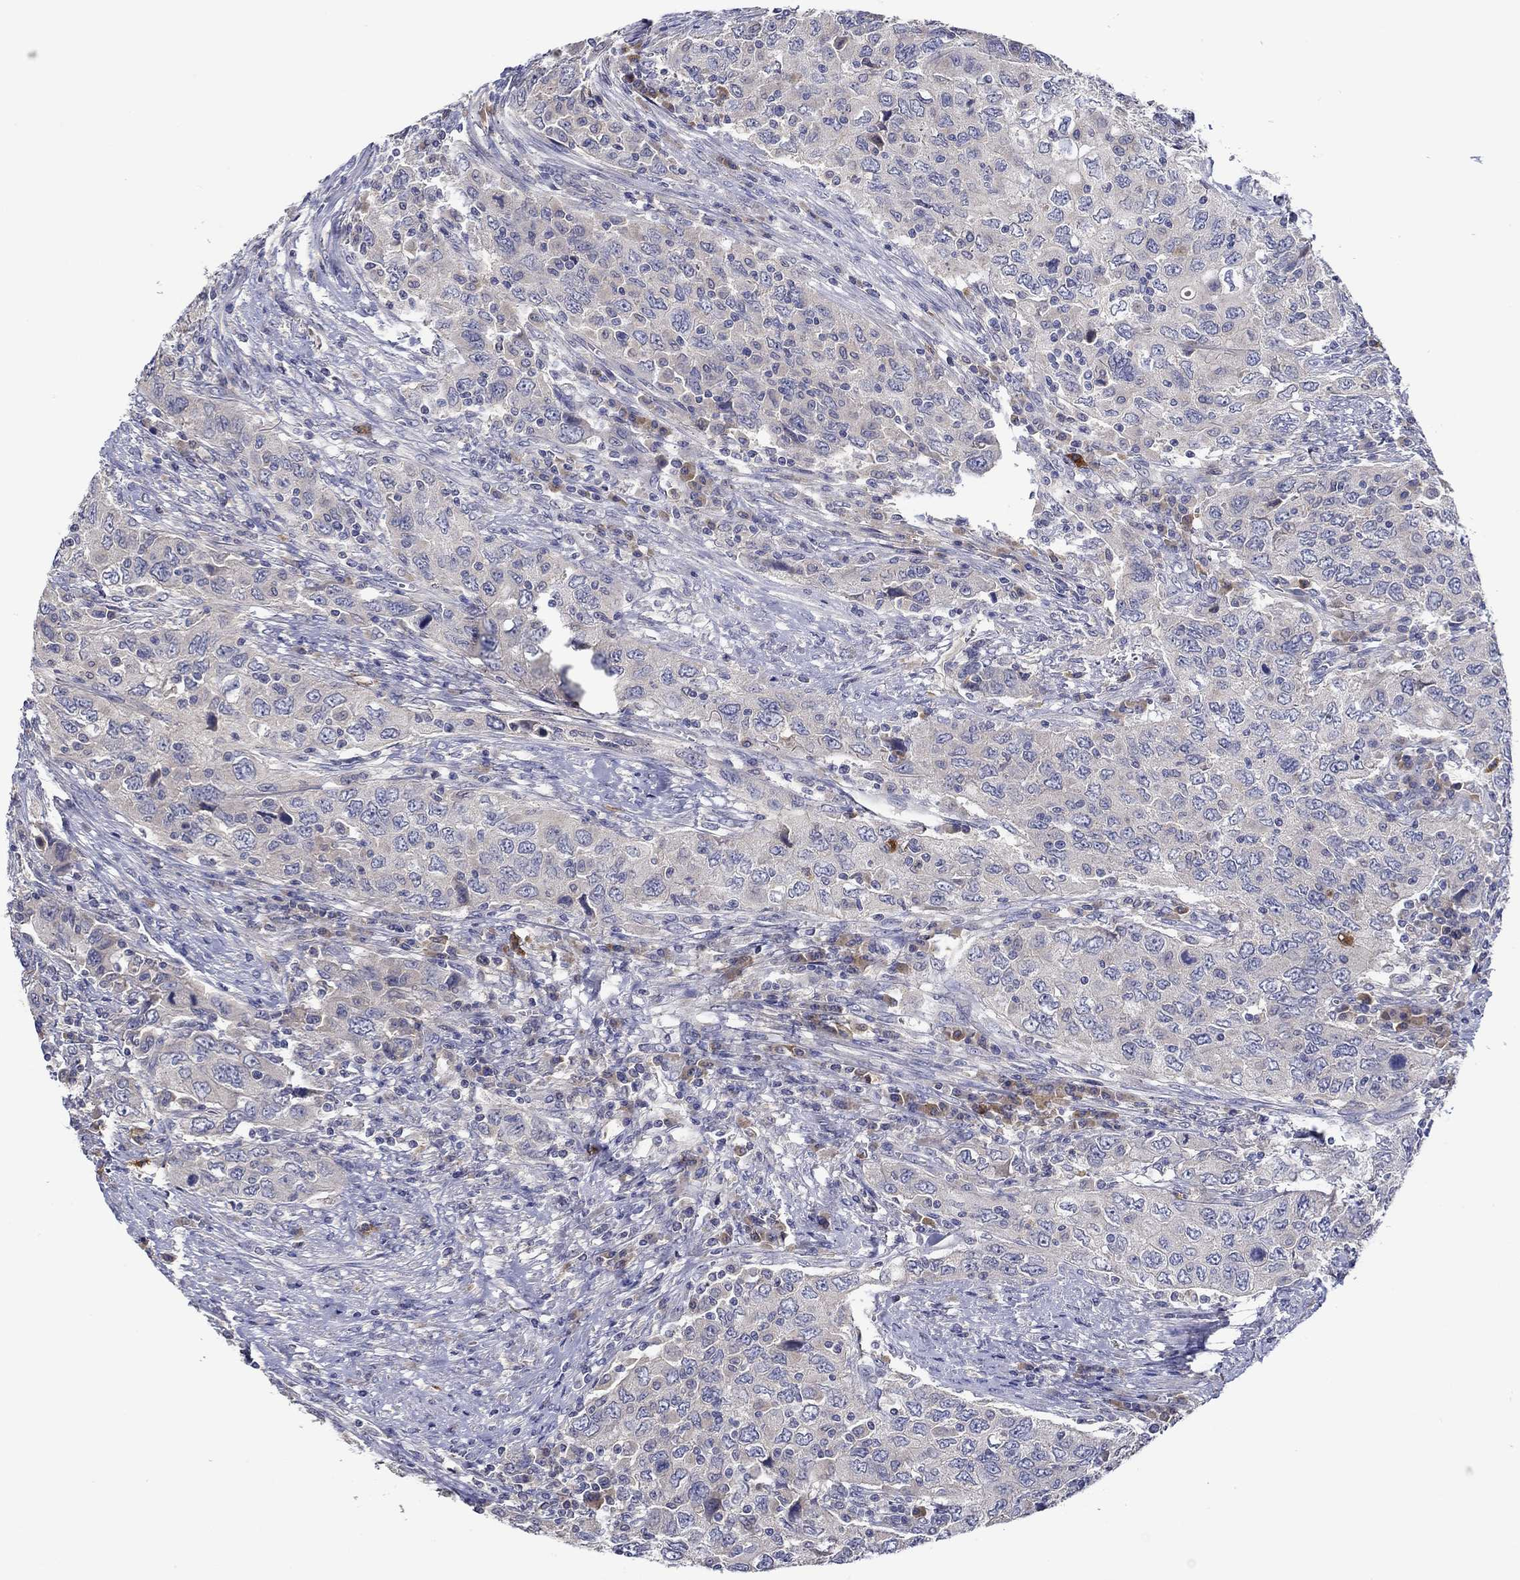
{"staining": {"intensity": "negative", "quantity": "none", "location": "none"}, "tissue": "urothelial cancer", "cell_type": "Tumor cells", "image_type": "cancer", "snomed": [{"axis": "morphology", "description": "Urothelial carcinoma, High grade"}, {"axis": "topography", "description": "Urinary bladder"}], "caption": "DAB (3,3'-diaminobenzidine) immunohistochemical staining of human high-grade urothelial carcinoma reveals no significant staining in tumor cells.", "gene": "CHIT1", "patient": {"sex": "male", "age": 76}}